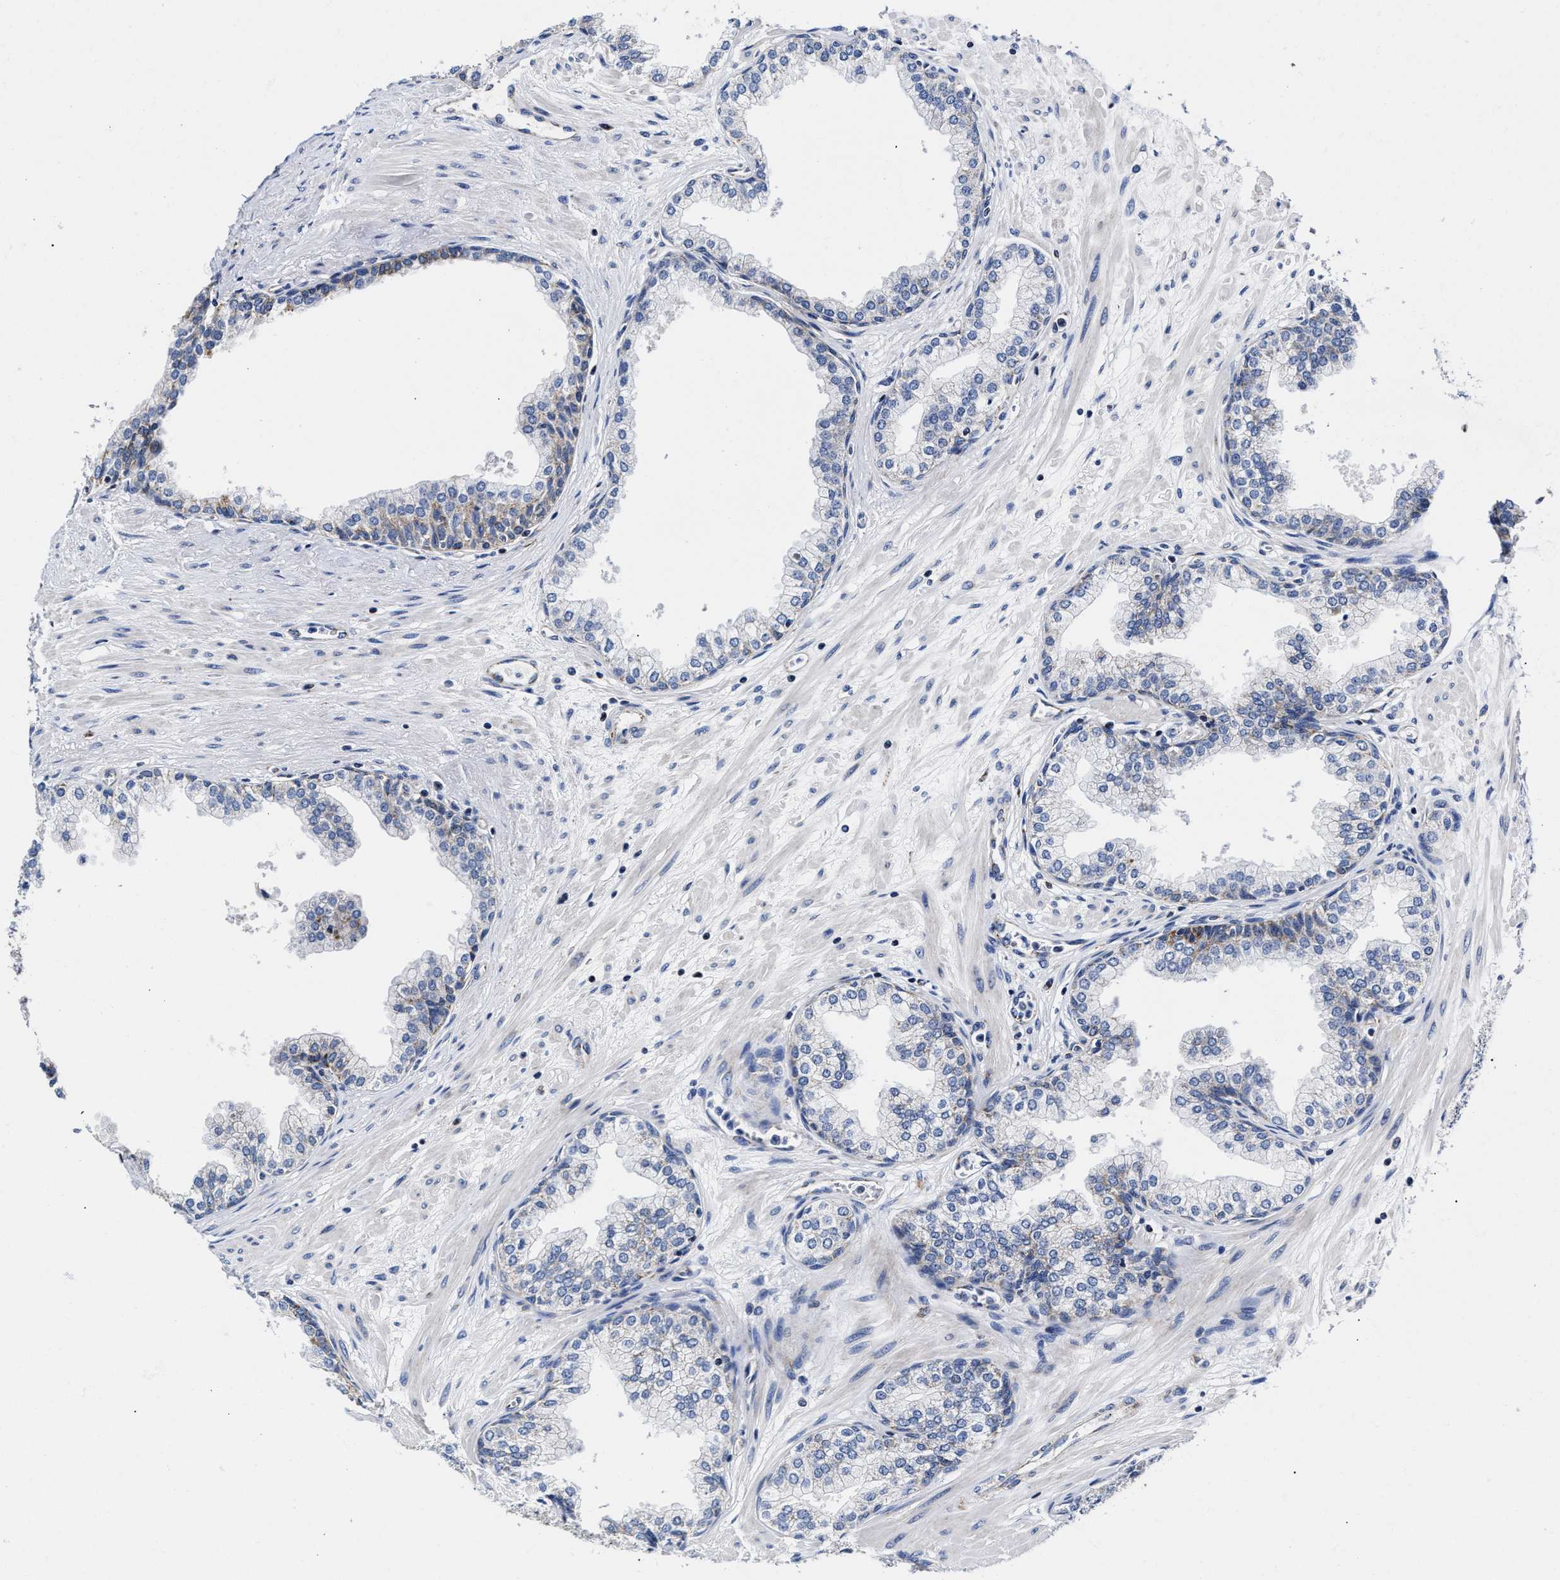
{"staining": {"intensity": "moderate", "quantity": "25%-75%", "location": "cytoplasmic/membranous"}, "tissue": "prostate", "cell_type": "Glandular cells", "image_type": "normal", "snomed": [{"axis": "morphology", "description": "Normal tissue, NOS"}, {"axis": "morphology", "description": "Urothelial carcinoma, Low grade"}, {"axis": "topography", "description": "Urinary bladder"}, {"axis": "topography", "description": "Prostate"}], "caption": "IHC micrograph of normal prostate: human prostate stained using immunohistochemistry (IHC) displays medium levels of moderate protein expression localized specifically in the cytoplasmic/membranous of glandular cells, appearing as a cytoplasmic/membranous brown color.", "gene": "HINT2", "patient": {"sex": "male", "age": 60}}